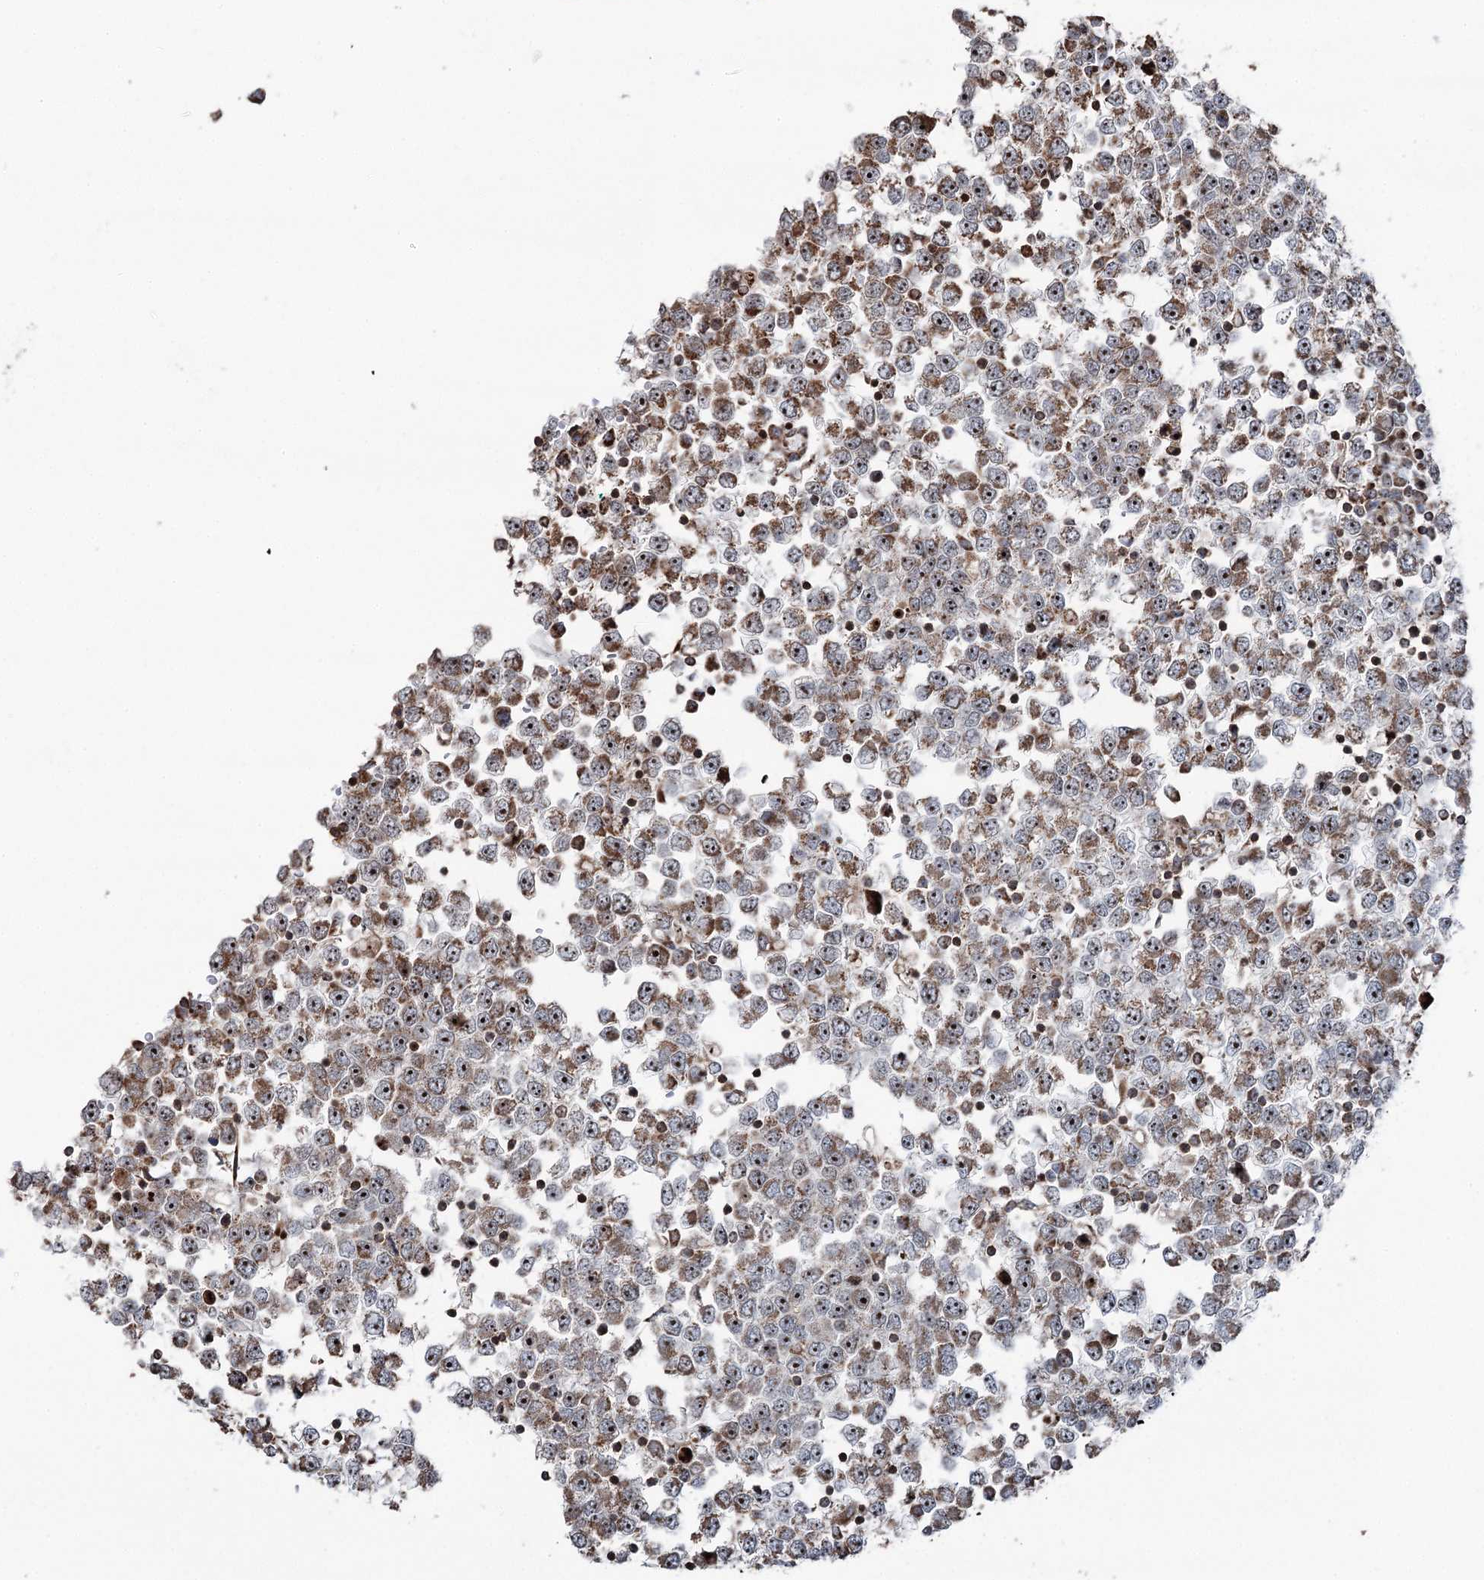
{"staining": {"intensity": "strong", "quantity": ">75%", "location": "cytoplasmic/membranous,nuclear"}, "tissue": "testis cancer", "cell_type": "Tumor cells", "image_type": "cancer", "snomed": [{"axis": "morphology", "description": "Seminoma, NOS"}, {"axis": "topography", "description": "Testis"}], "caption": "Seminoma (testis) stained with immunohistochemistry (IHC) shows strong cytoplasmic/membranous and nuclear staining in approximately >75% of tumor cells.", "gene": "STEEP1", "patient": {"sex": "male", "age": 65}}